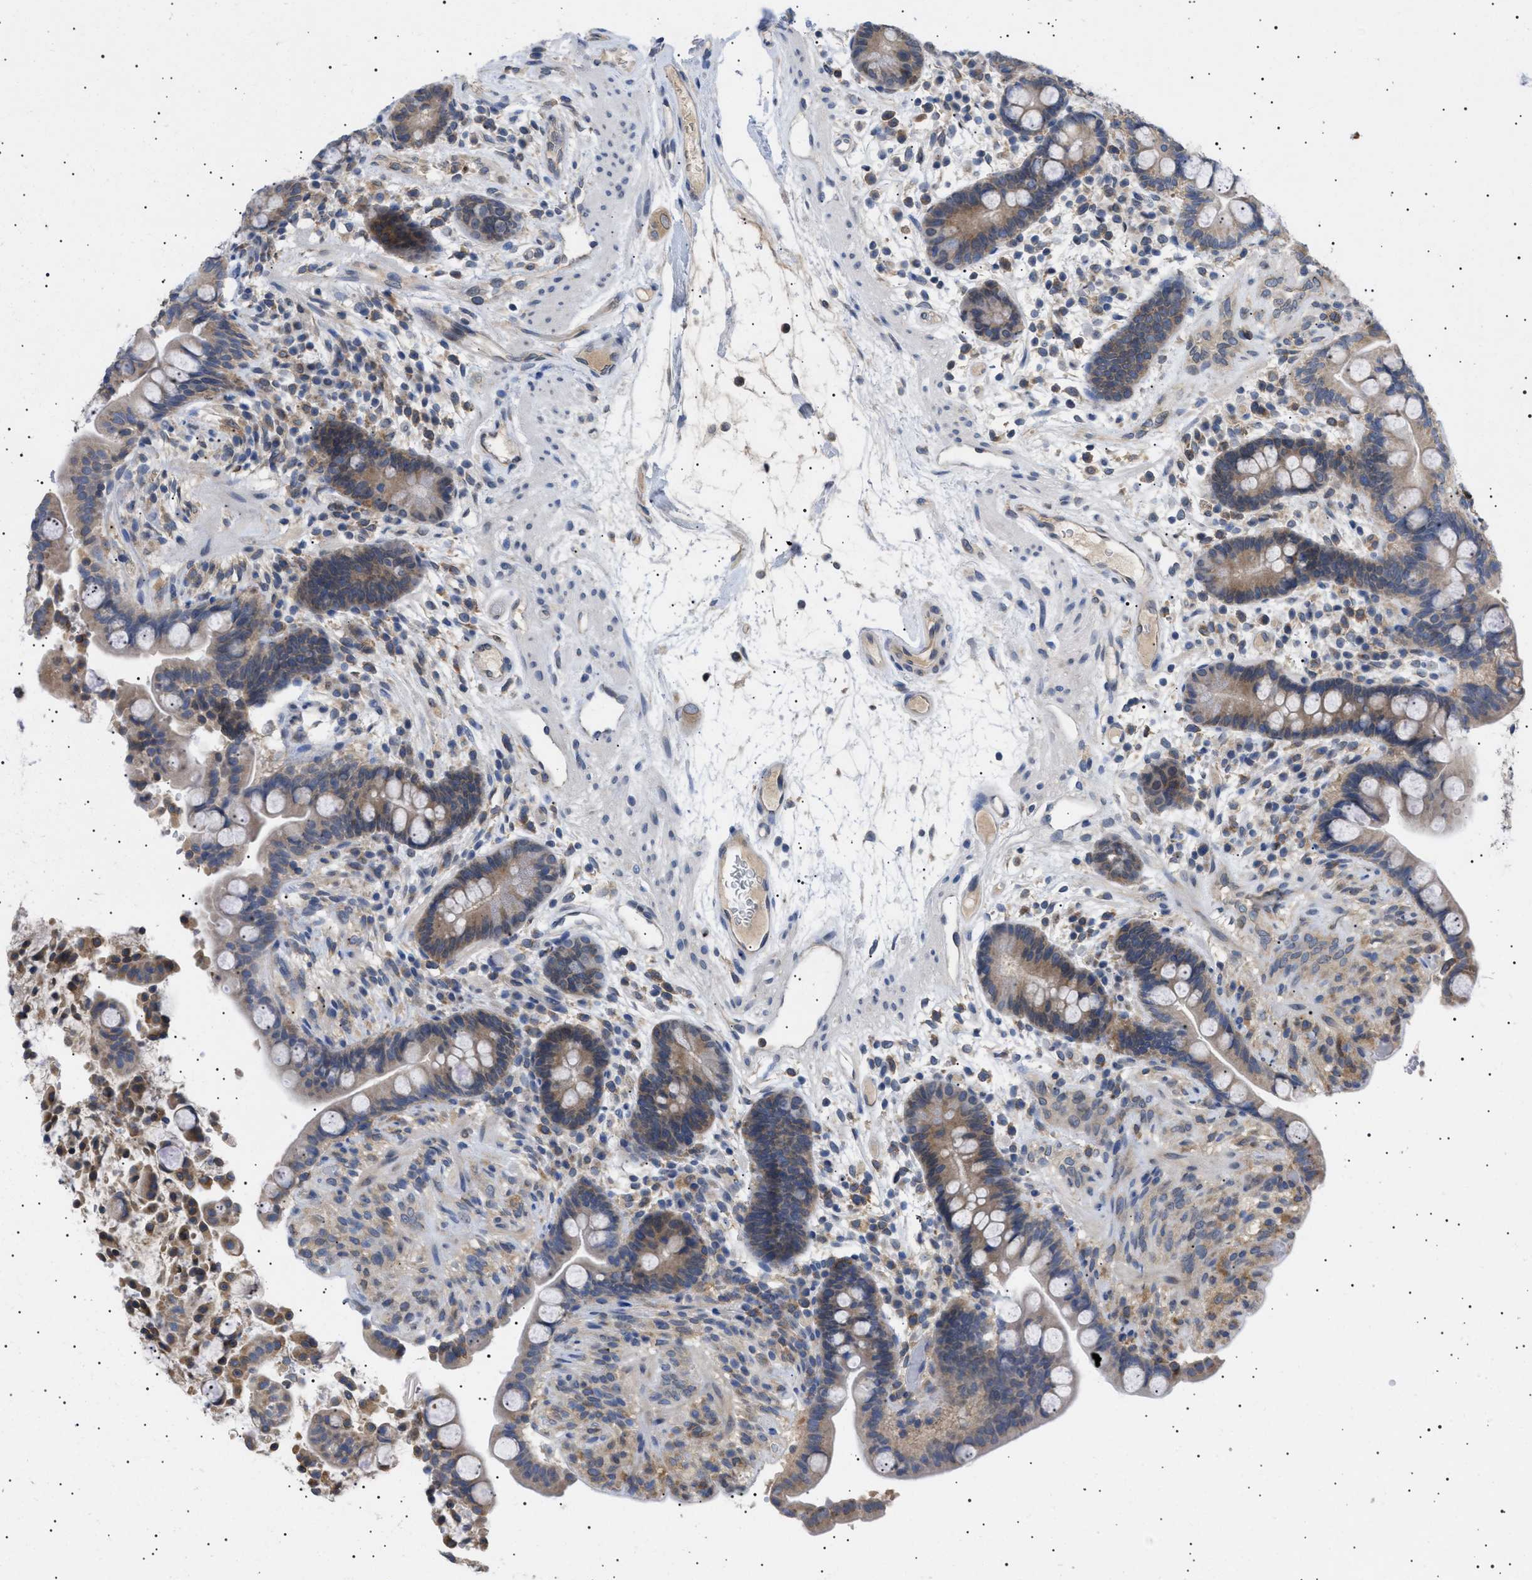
{"staining": {"intensity": "negative", "quantity": "none", "location": "none"}, "tissue": "colon", "cell_type": "Endothelial cells", "image_type": "normal", "snomed": [{"axis": "morphology", "description": "Normal tissue, NOS"}, {"axis": "topography", "description": "Colon"}], "caption": "Immunohistochemical staining of normal human colon demonstrates no significant staining in endothelial cells. Brightfield microscopy of immunohistochemistry stained with DAB (brown) and hematoxylin (blue), captured at high magnification.", "gene": "NUP93", "patient": {"sex": "male", "age": 73}}